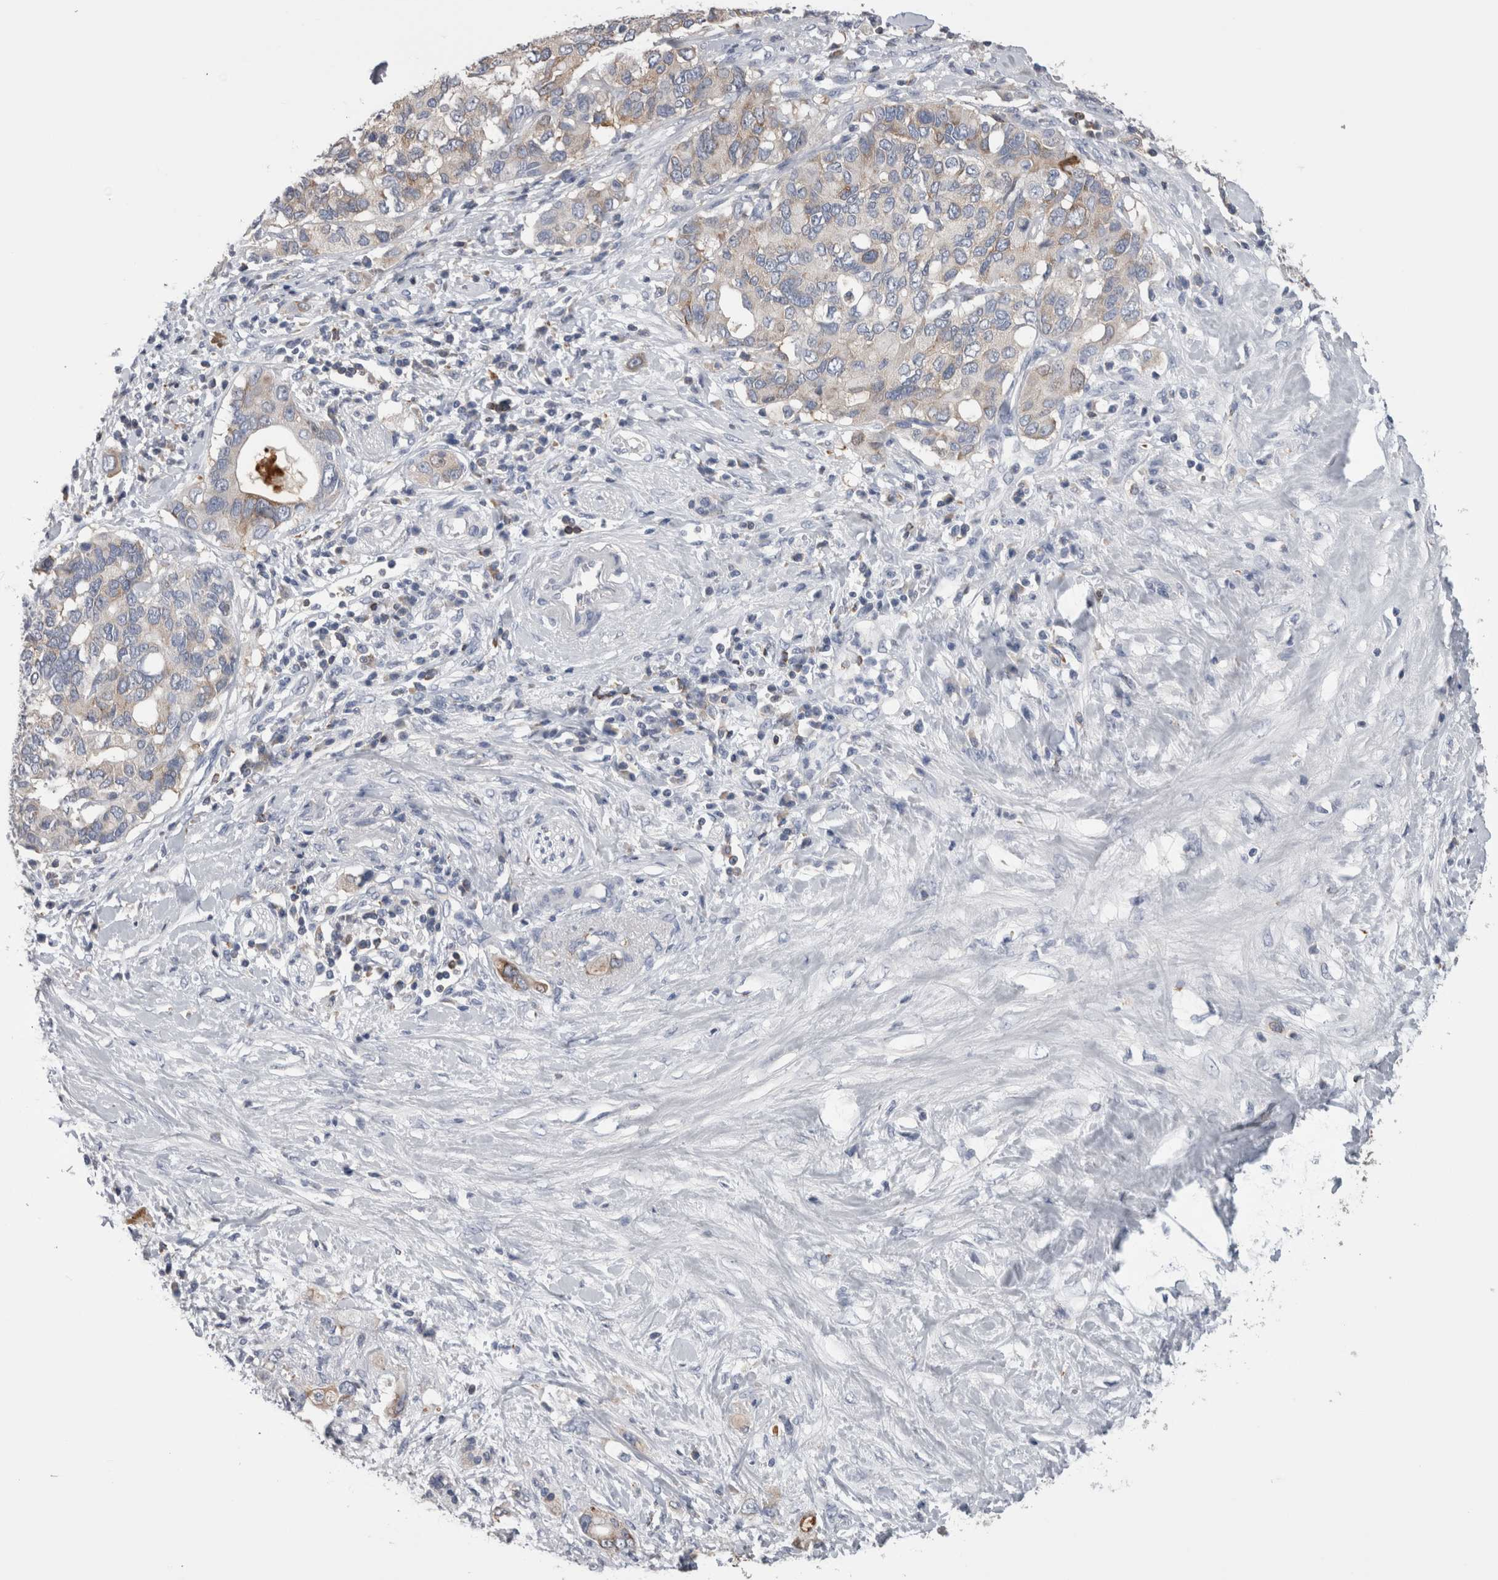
{"staining": {"intensity": "weak", "quantity": "<25%", "location": "cytoplasmic/membranous"}, "tissue": "pancreatic cancer", "cell_type": "Tumor cells", "image_type": "cancer", "snomed": [{"axis": "morphology", "description": "Adenocarcinoma, NOS"}, {"axis": "topography", "description": "Pancreas"}], "caption": "Adenocarcinoma (pancreatic) stained for a protein using immunohistochemistry (IHC) reveals no positivity tumor cells.", "gene": "DCTN6", "patient": {"sex": "female", "age": 56}}